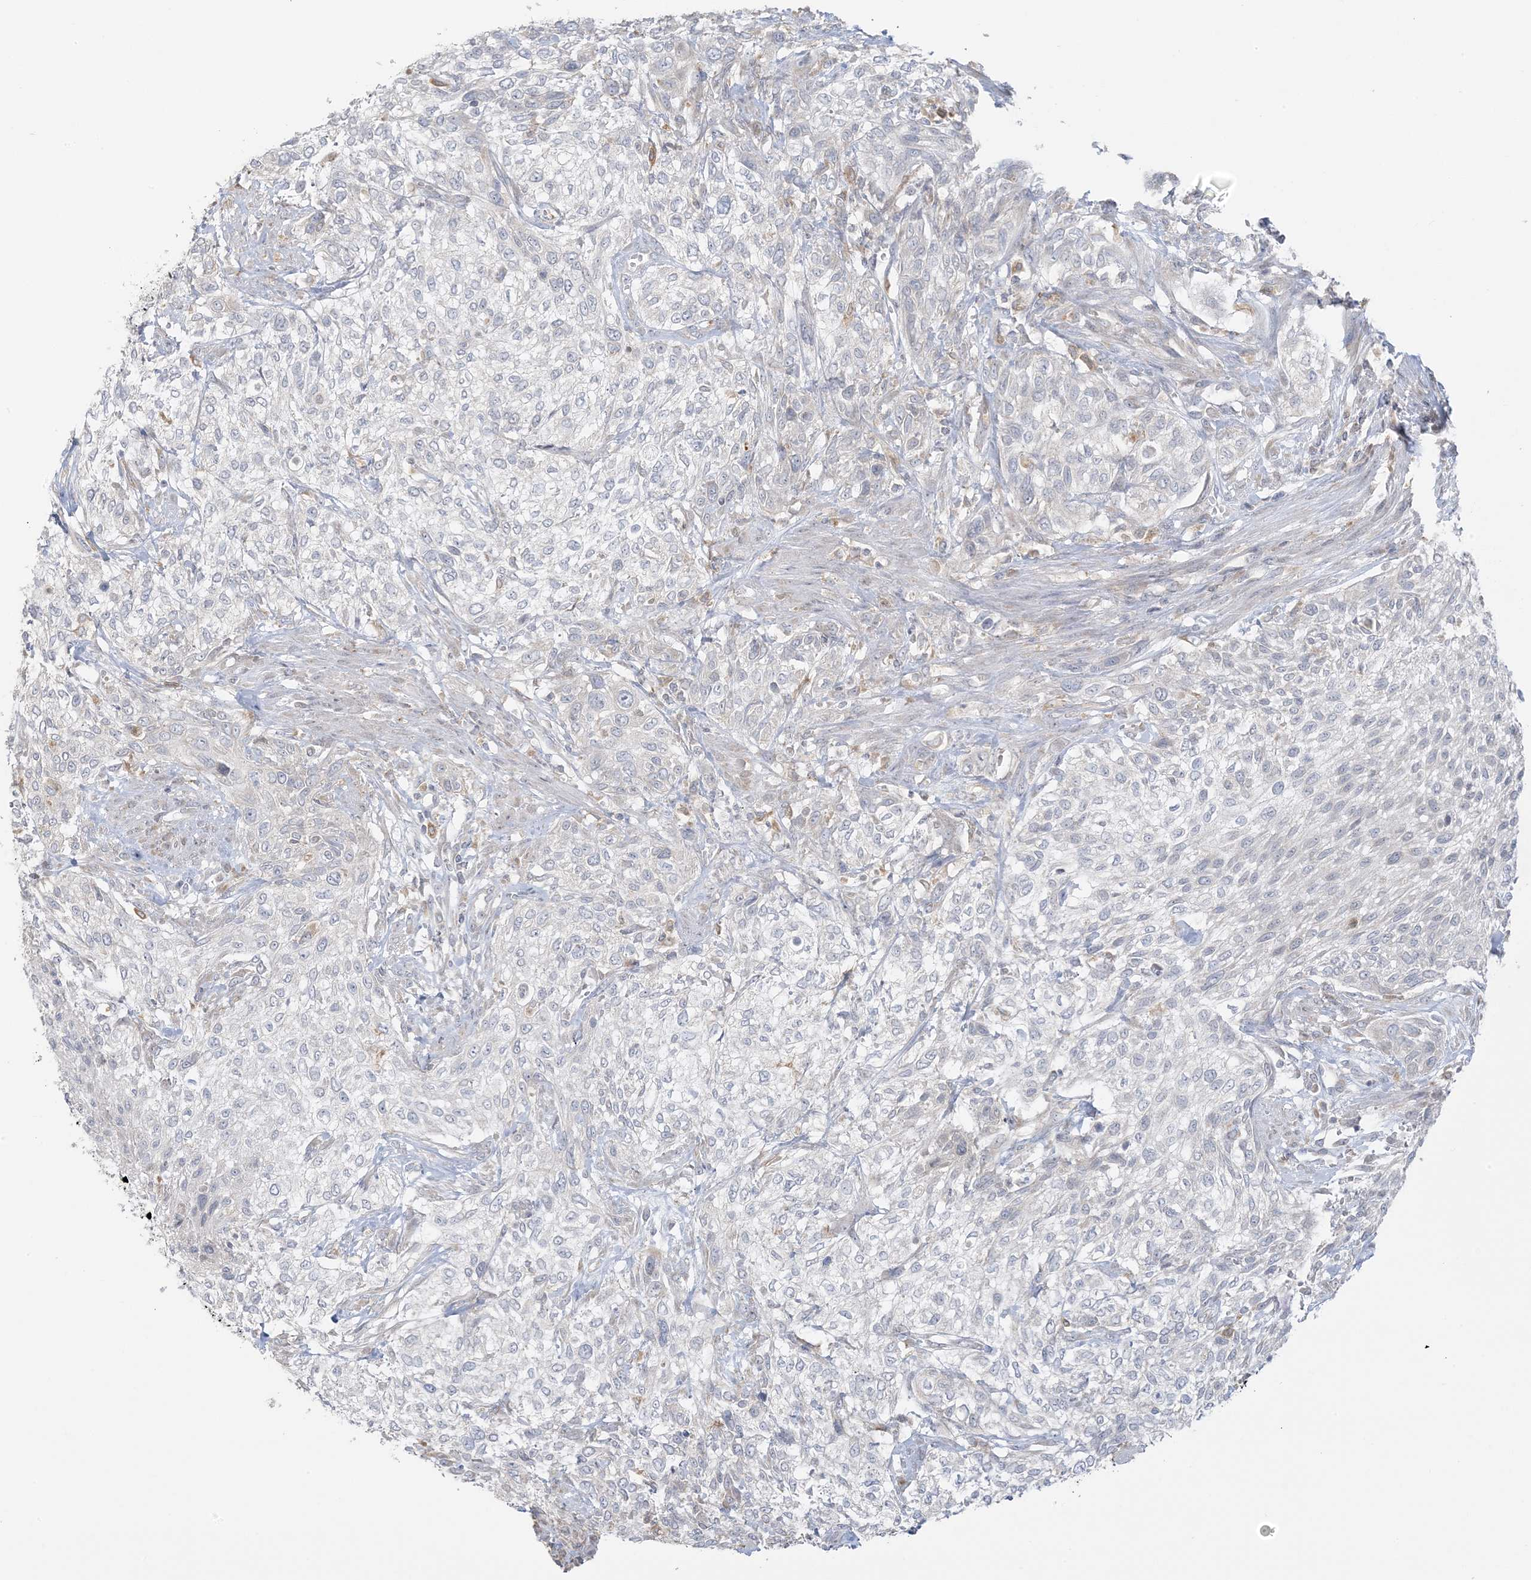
{"staining": {"intensity": "negative", "quantity": "none", "location": "none"}, "tissue": "urothelial cancer", "cell_type": "Tumor cells", "image_type": "cancer", "snomed": [{"axis": "morphology", "description": "Urothelial carcinoma, High grade"}, {"axis": "topography", "description": "Urinary bladder"}], "caption": "Histopathology image shows no protein expression in tumor cells of urothelial cancer tissue.", "gene": "EEFSEC", "patient": {"sex": "male", "age": 35}}